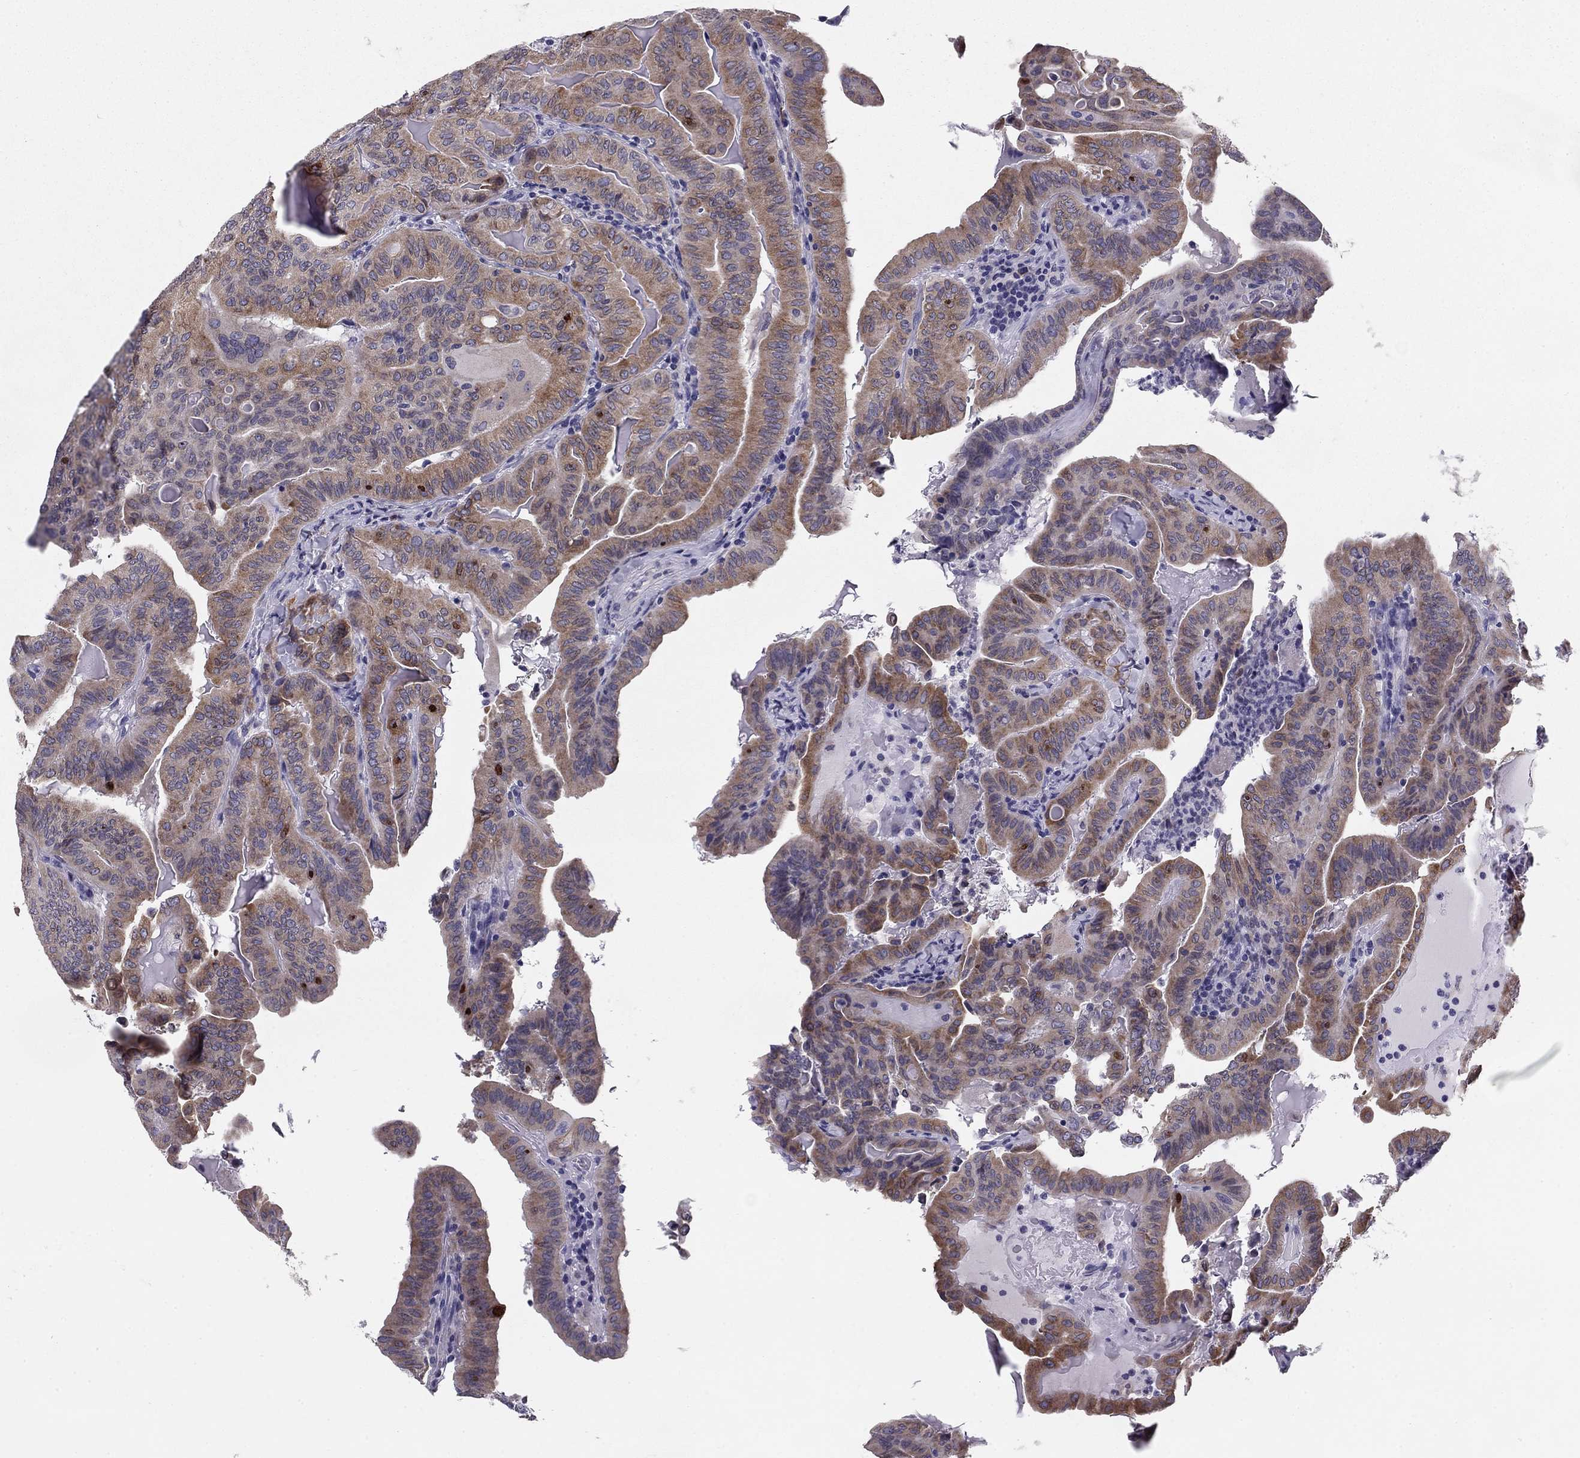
{"staining": {"intensity": "moderate", "quantity": ">75%", "location": "cytoplasmic/membranous"}, "tissue": "thyroid cancer", "cell_type": "Tumor cells", "image_type": "cancer", "snomed": [{"axis": "morphology", "description": "Papillary adenocarcinoma, NOS"}, {"axis": "topography", "description": "Thyroid gland"}], "caption": "Human thyroid cancer stained with a brown dye displays moderate cytoplasmic/membranous positive positivity in approximately >75% of tumor cells.", "gene": "TMED3", "patient": {"sex": "female", "age": 68}}